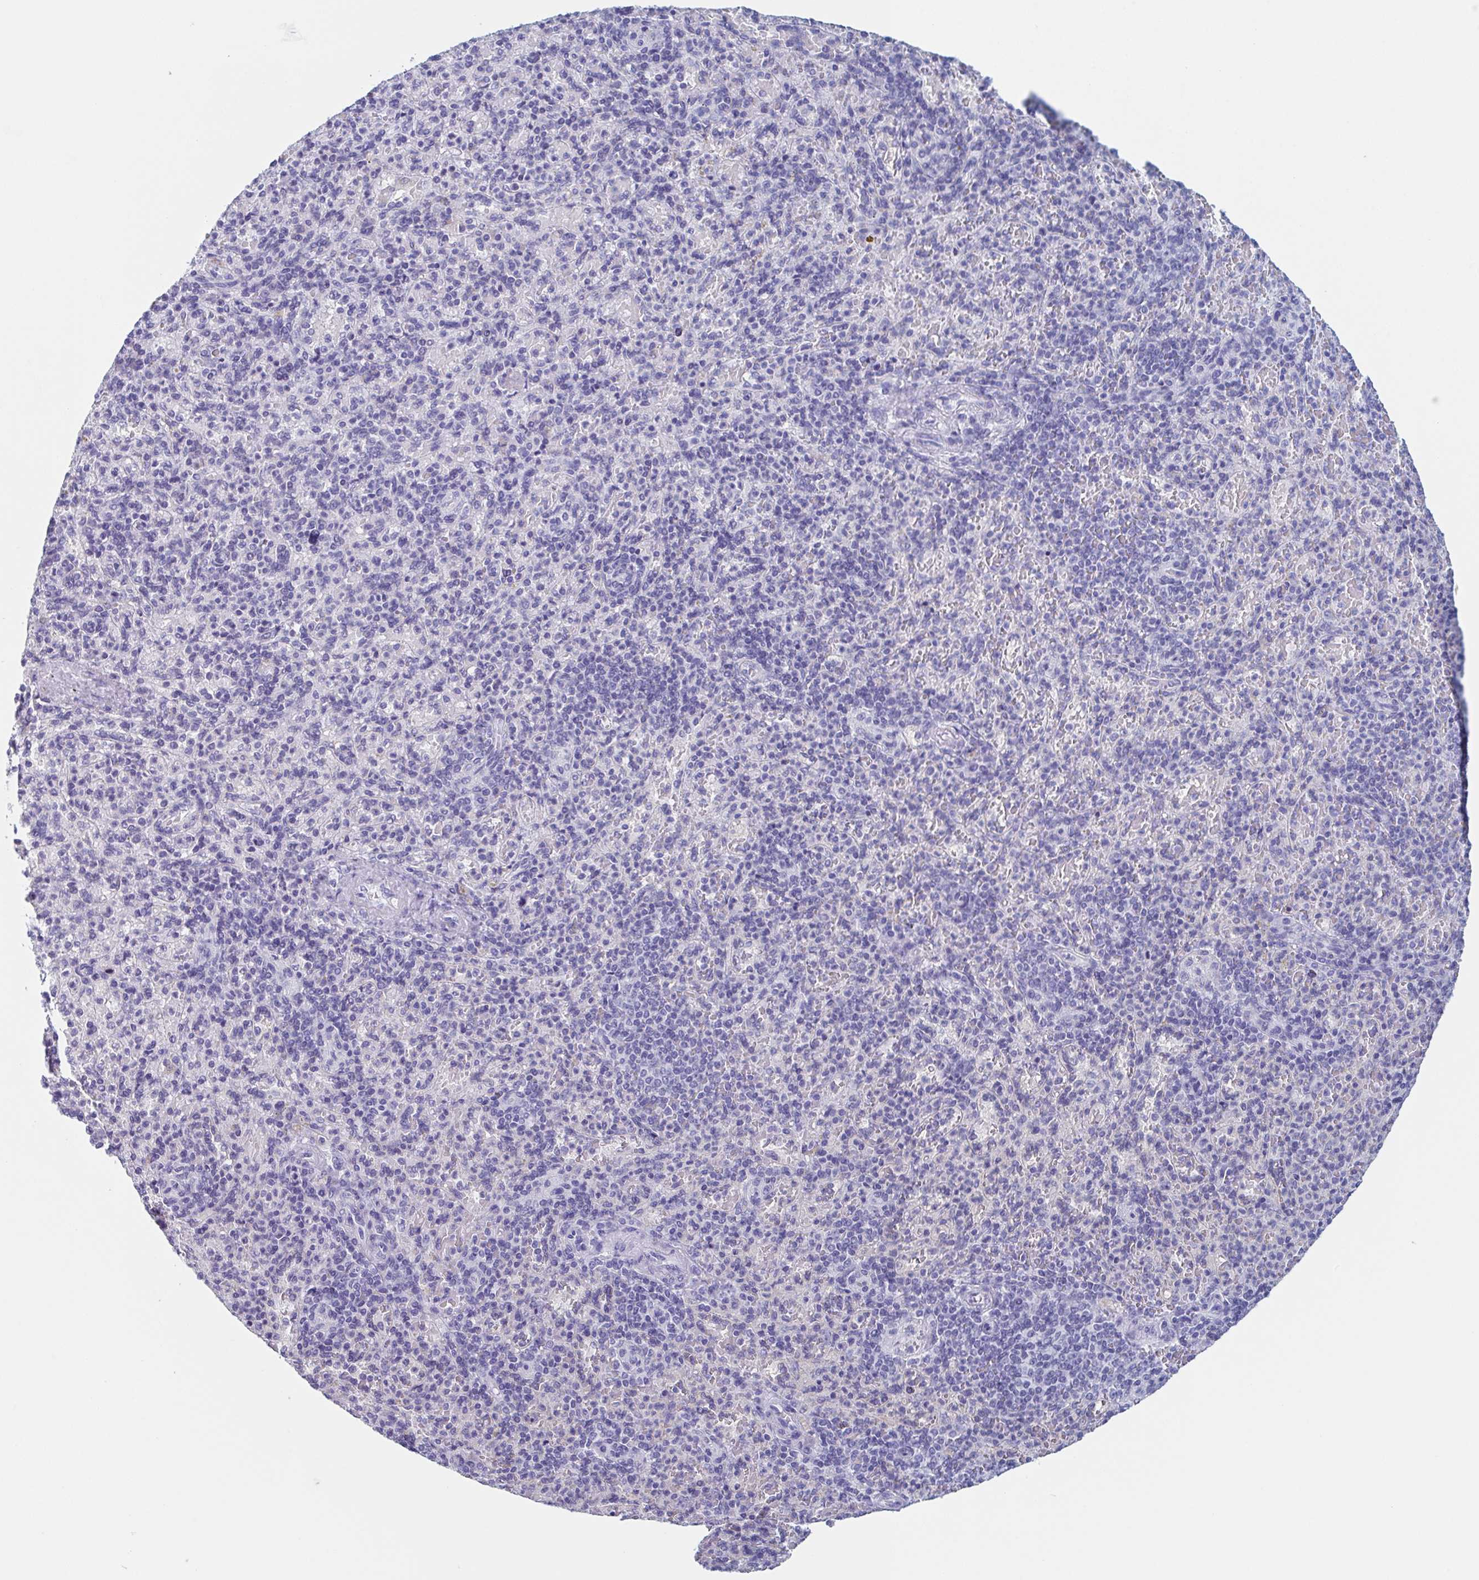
{"staining": {"intensity": "negative", "quantity": "none", "location": "none"}, "tissue": "spleen", "cell_type": "Cells in red pulp", "image_type": "normal", "snomed": [{"axis": "morphology", "description": "Normal tissue, NOS"}, {"axis": "topography", "description": "Spleen"}], "caption": "DAB immunohistochemical staining of unremarkable human spleen demonstrates no significant expression in cells in red pulp.", "gene": "LYRM2", "patient": {"sex": "female", "age": 74}}